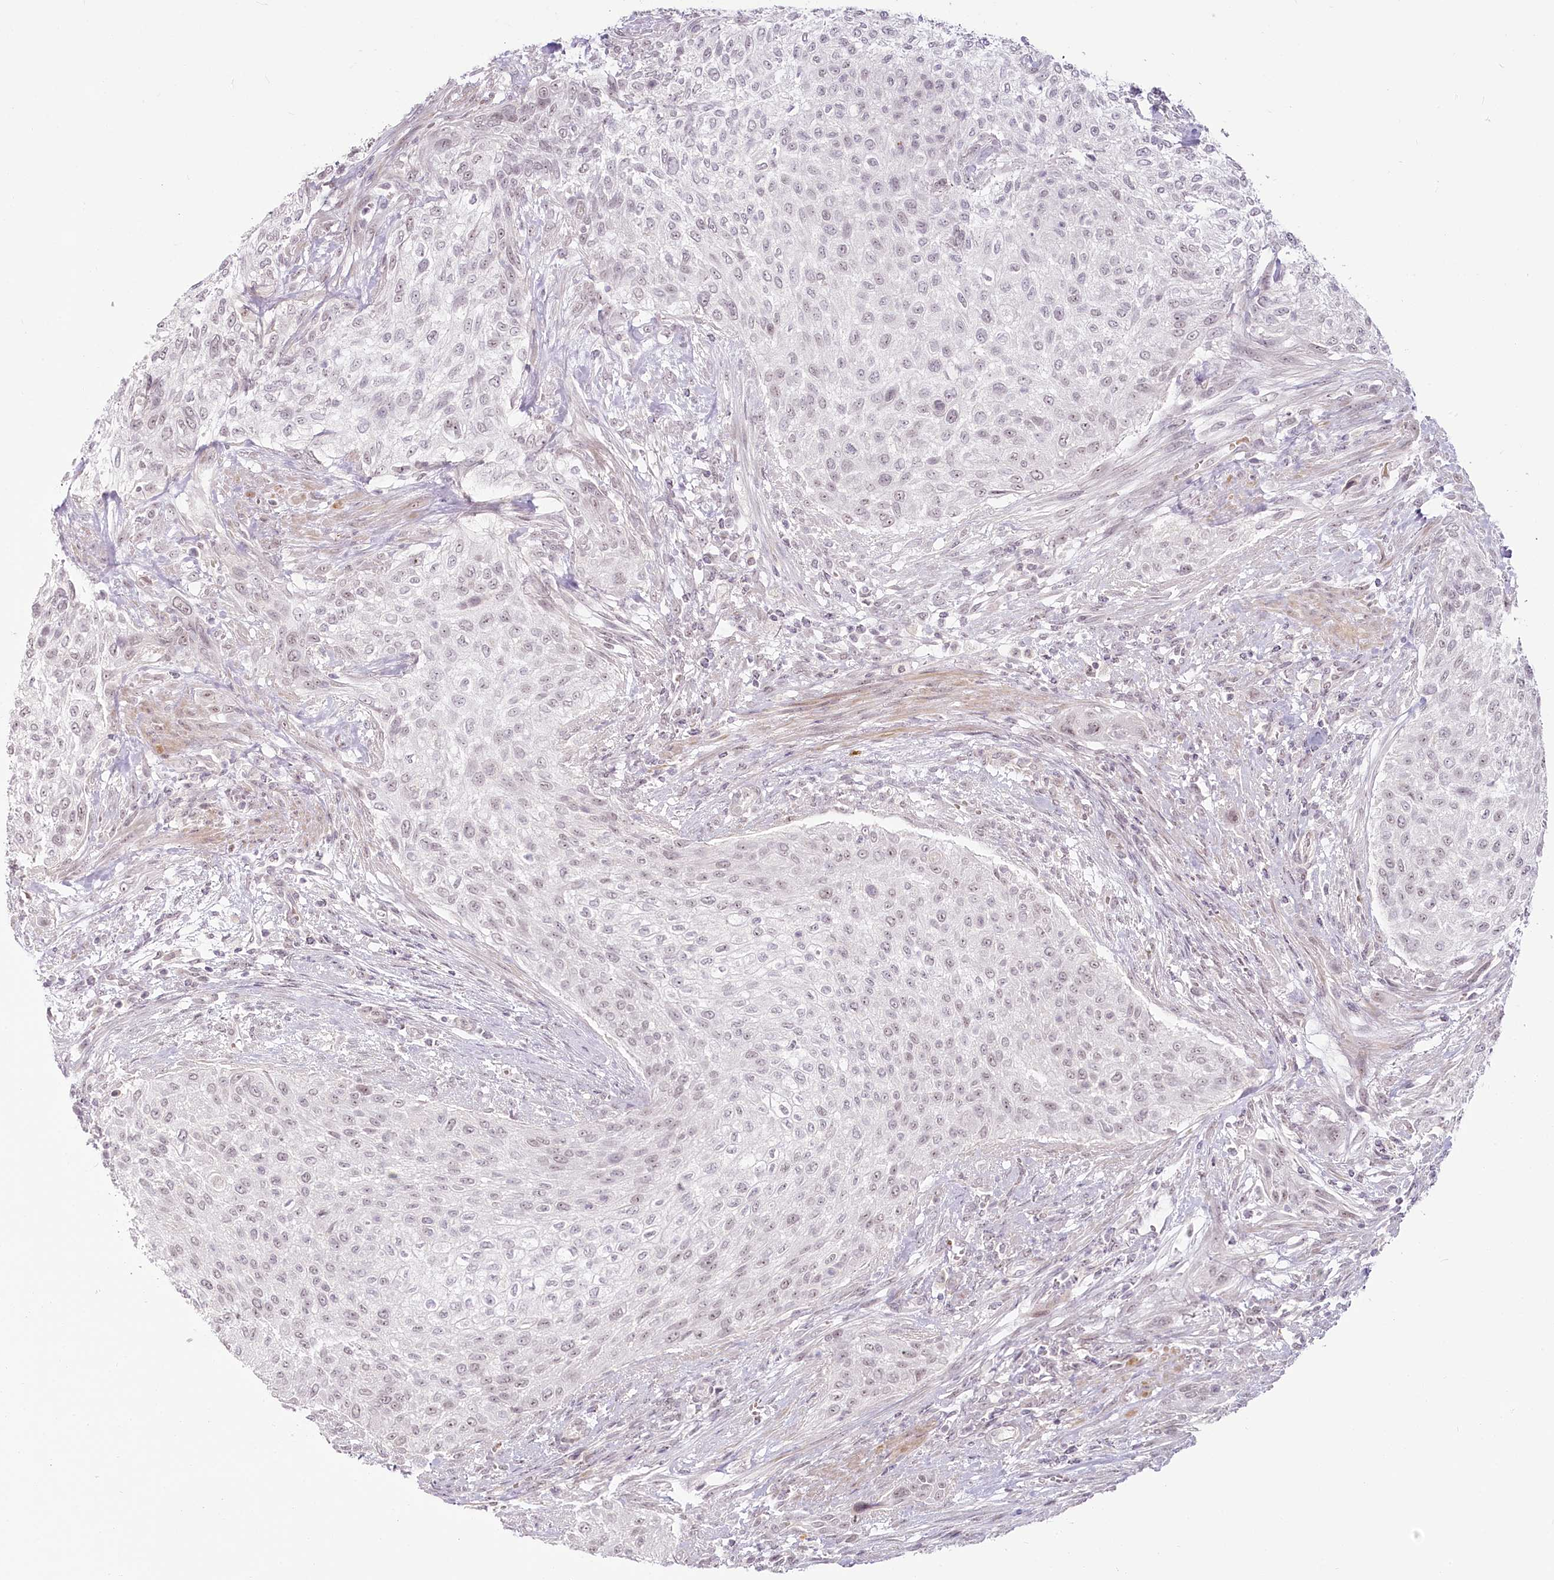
{"staining": {"intensity": "weak", "quantity": "25%-75%", "location": "nuclear"}, "tissue": "urothelial cancer", "cell_type": "Tumor cells", "image_type": "cancer", "snomed": [{"axis": "morphology", "description": "Urothelial carcinoma, High grade"}, {"axis": "topography", "description": "Urinary bladder"}], "caption": "High-grade urothelial carcinoma stained for a protein (brown) exhibits weak nuclear positive staining in about 25%-75% of tumor cells.", "gene": "EXOSC7", "patient": {"sex": "male", "age": 35}}